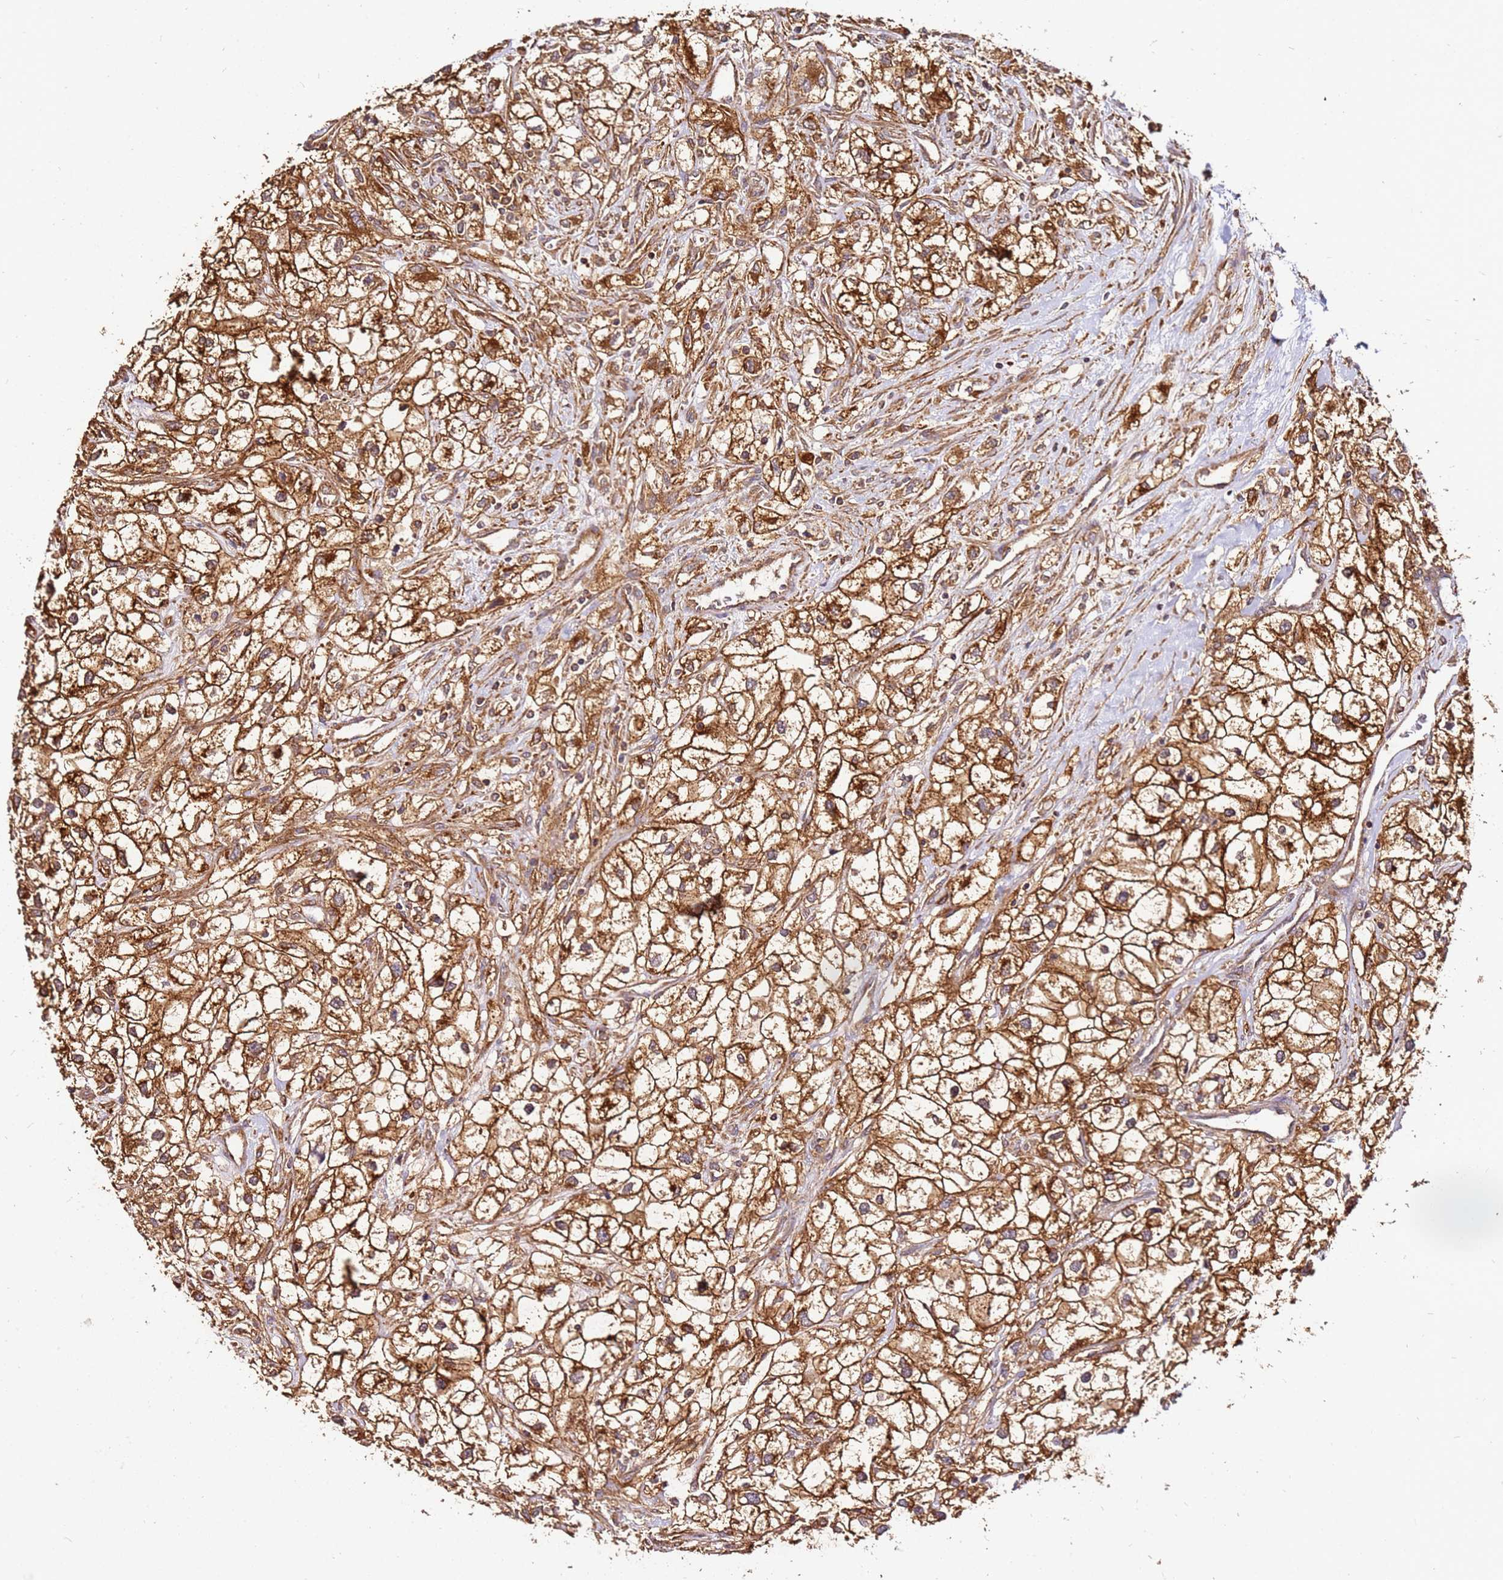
{"staining": {"intensity": "strong", "quantity": ">75%", "location": "cytoplasmic/membranous"}, "tissue": "renal cancer", "cell_type": "Tumor cells", "image_type": "cancer", "snomed": [{"axis": "morphology", "description": "Adenocarcinoma, NOS"}, {"axis": "topography", "description": "Kidney"}], "caption": "This histopathology image displays immunohistochemistry (IHC) staining of renal adenocarcinoma, with high strong cytoplasmic/membranous expression in about >75% of tumor cells.", "gene": "DVL3", "patient": {"sex": "male", "age": 59}}